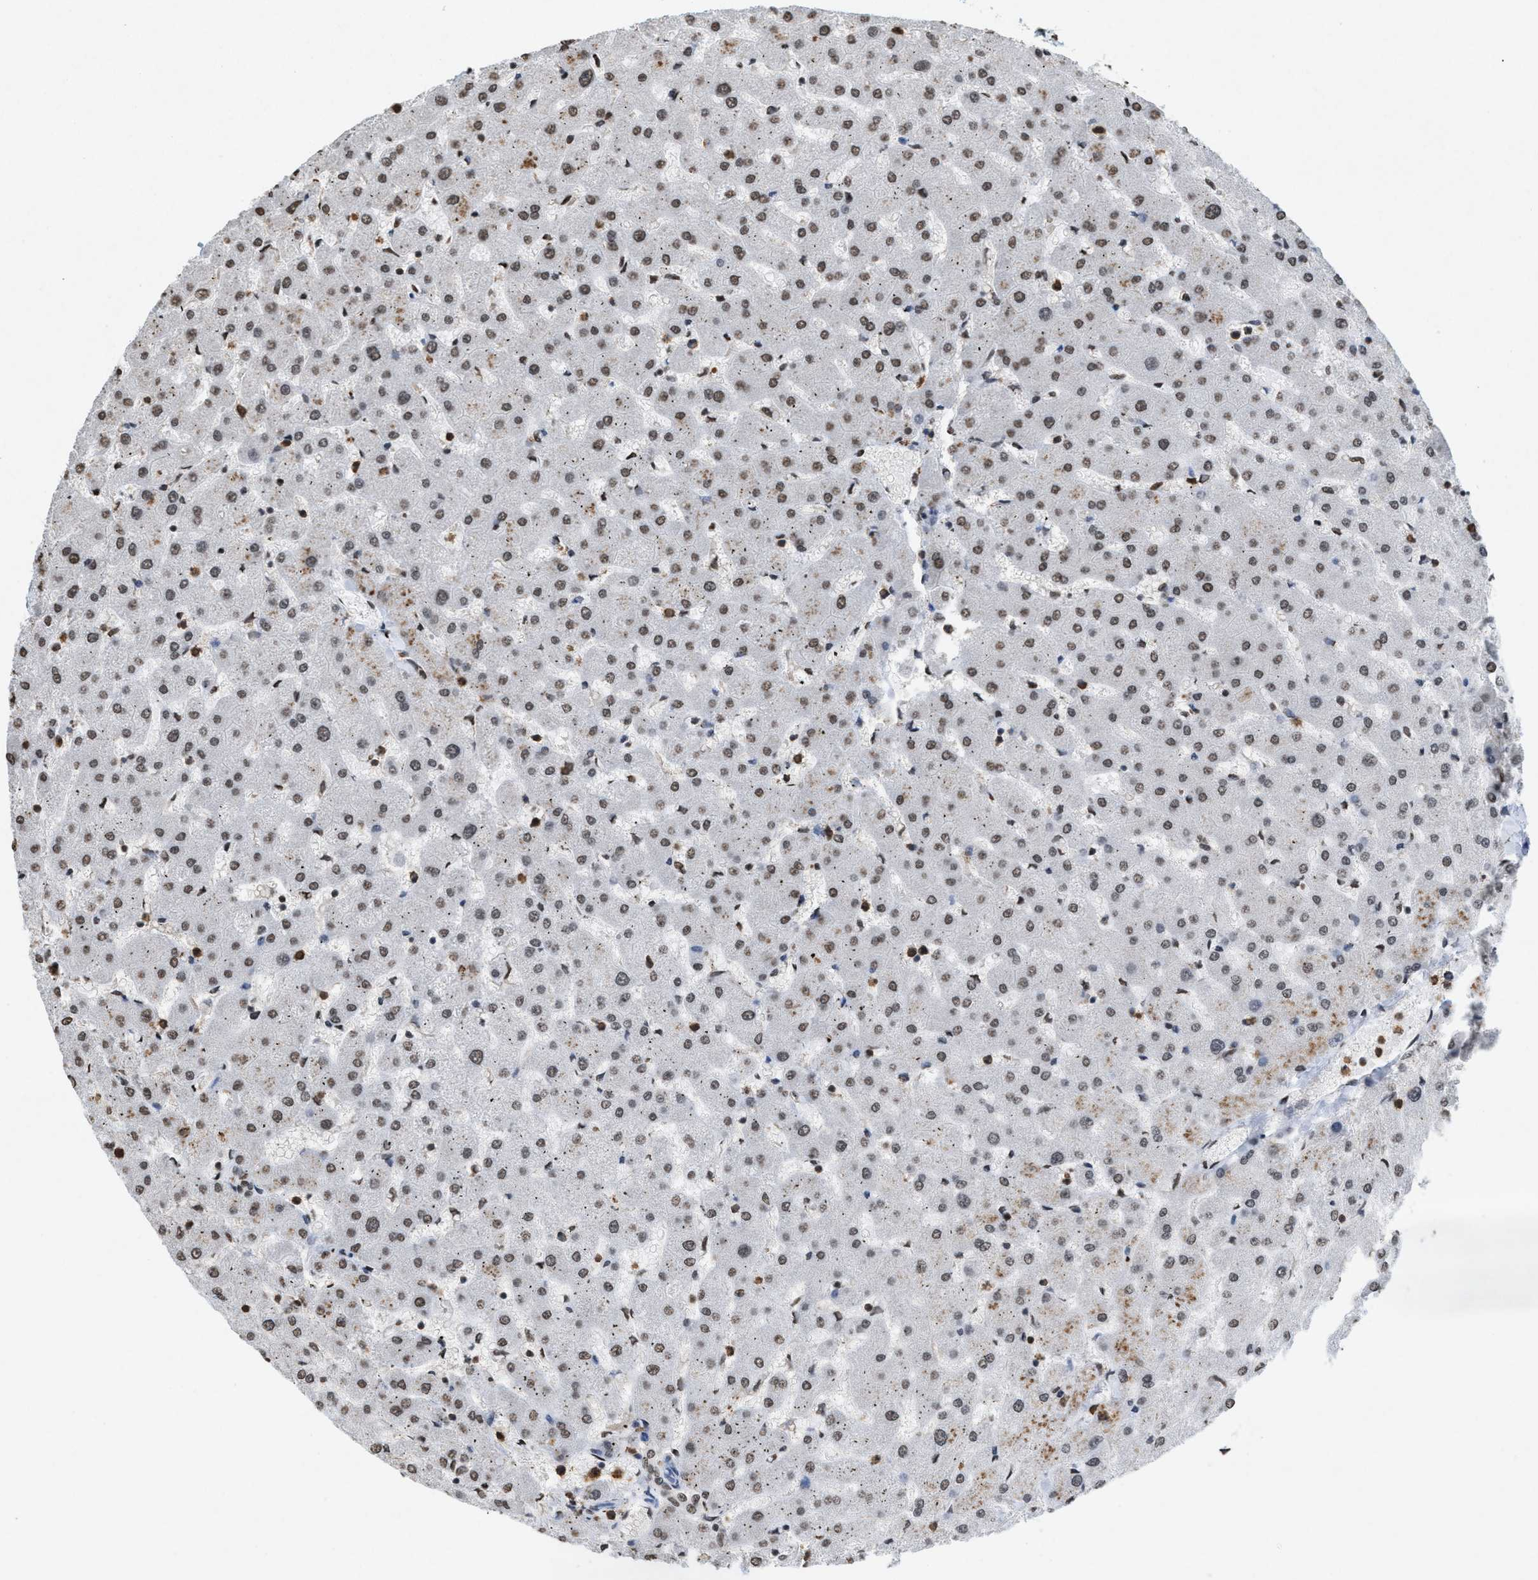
{"staining": {"intensity": "weak", "quantity": ">75%", "location": "nuclear"}, "tissue": "liver", "cell_type": "Cholangiocytes", "image_type": "normal", "snomed": [{"axis": "morphology", "description": "Normal tissue, NOS"}, {"axis": "topography", "description": "Liver"}], "caption": "Protein expression analysis of benign human liver reveals weak nuclear staining in approximately >75% of cholangiocytes. Immunohistochemistry stains the protein in brown and the nuclei are stained blue.", "gene": "NUP88", "patient": {"sex": "female", "age": 63}}